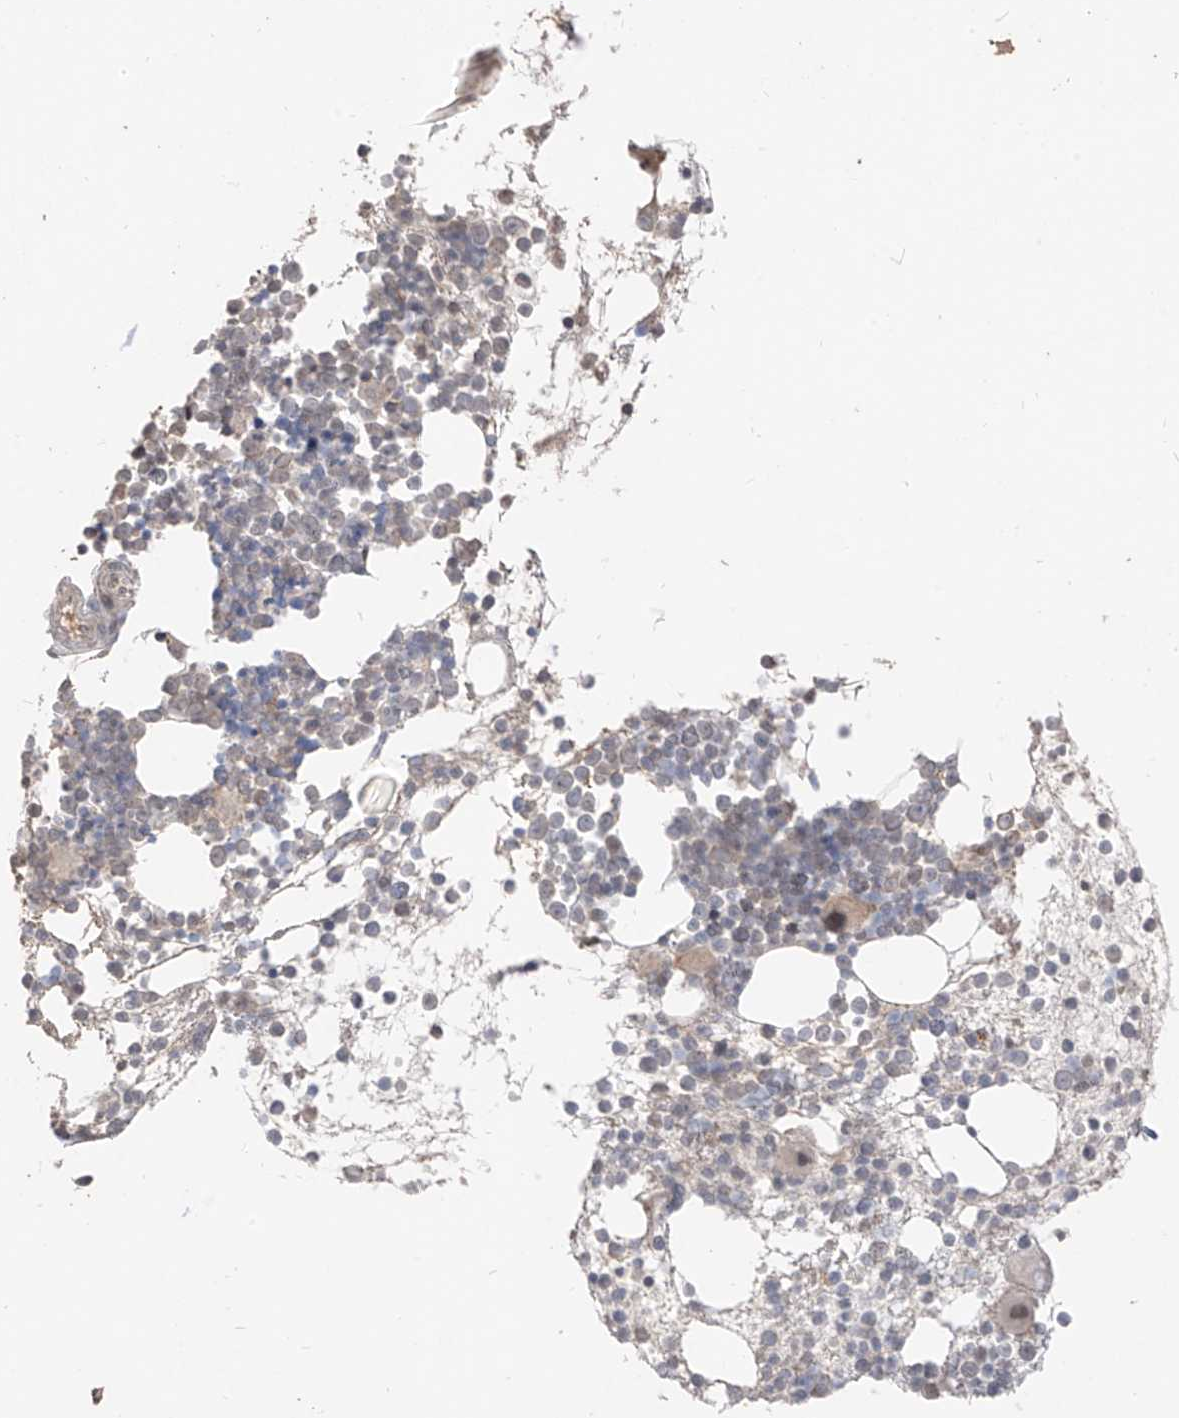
{"staining": {"intensity": "weak", "quantity": "<25%", "location": "cytoplasmic/membranous,nuclear"}, "tissue": "bone marrow", "cell_type": "Hematopoietic cells", "image_type": "normal", "snomed": [{"axis": "morphology", "description": "Normal tissue, NOS"}, {"axis": "topography", "description": "Bone marrow"}], "caption": "Immunohistochemical staining of benign bone marrow shows no significant staining in hematopoietic cells. Nuclei are stained in blue.", "gene": "COLGALT2", "patient": {"sex": "male", "age": 54}}